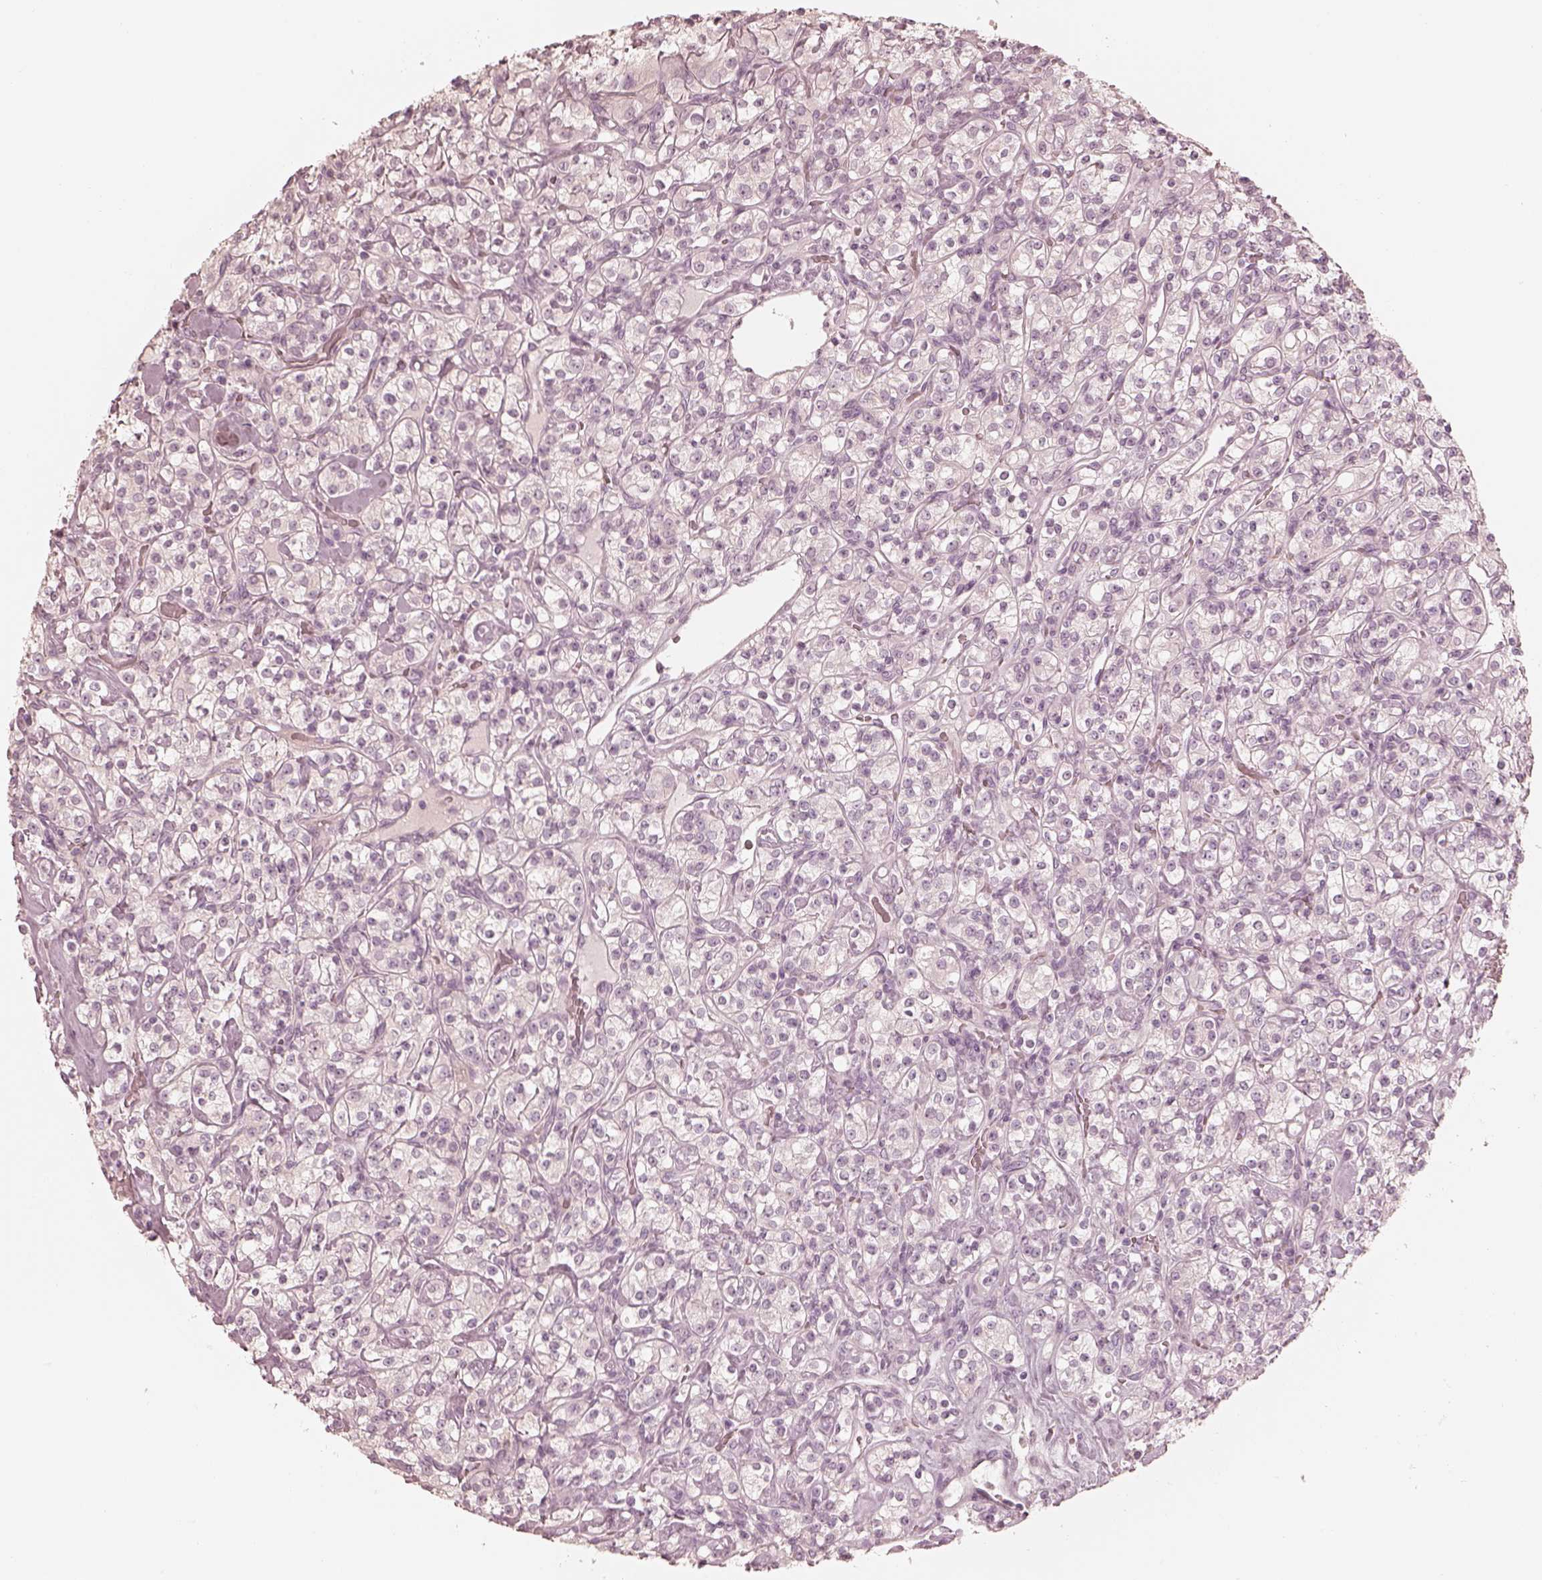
{"staining": {"intensity": "negative", "quantity": "none", "location": "none"}, "tissue": "renal cancer", "cell_type": "Tumor cells", "image_type": "cancer", "snomed": [{"axis": "morphology", "description": "Adenocarcinoma, NOS"}, {"axis": "topography", "description": "Kidney"}], "caption": "A photomicrograph of renal cancer (adenocarcinoma) stained for a protein displays no brown staining in tumor cells.", "gene": "CALR3", "patient": {"sex": "male", "age": 77}}